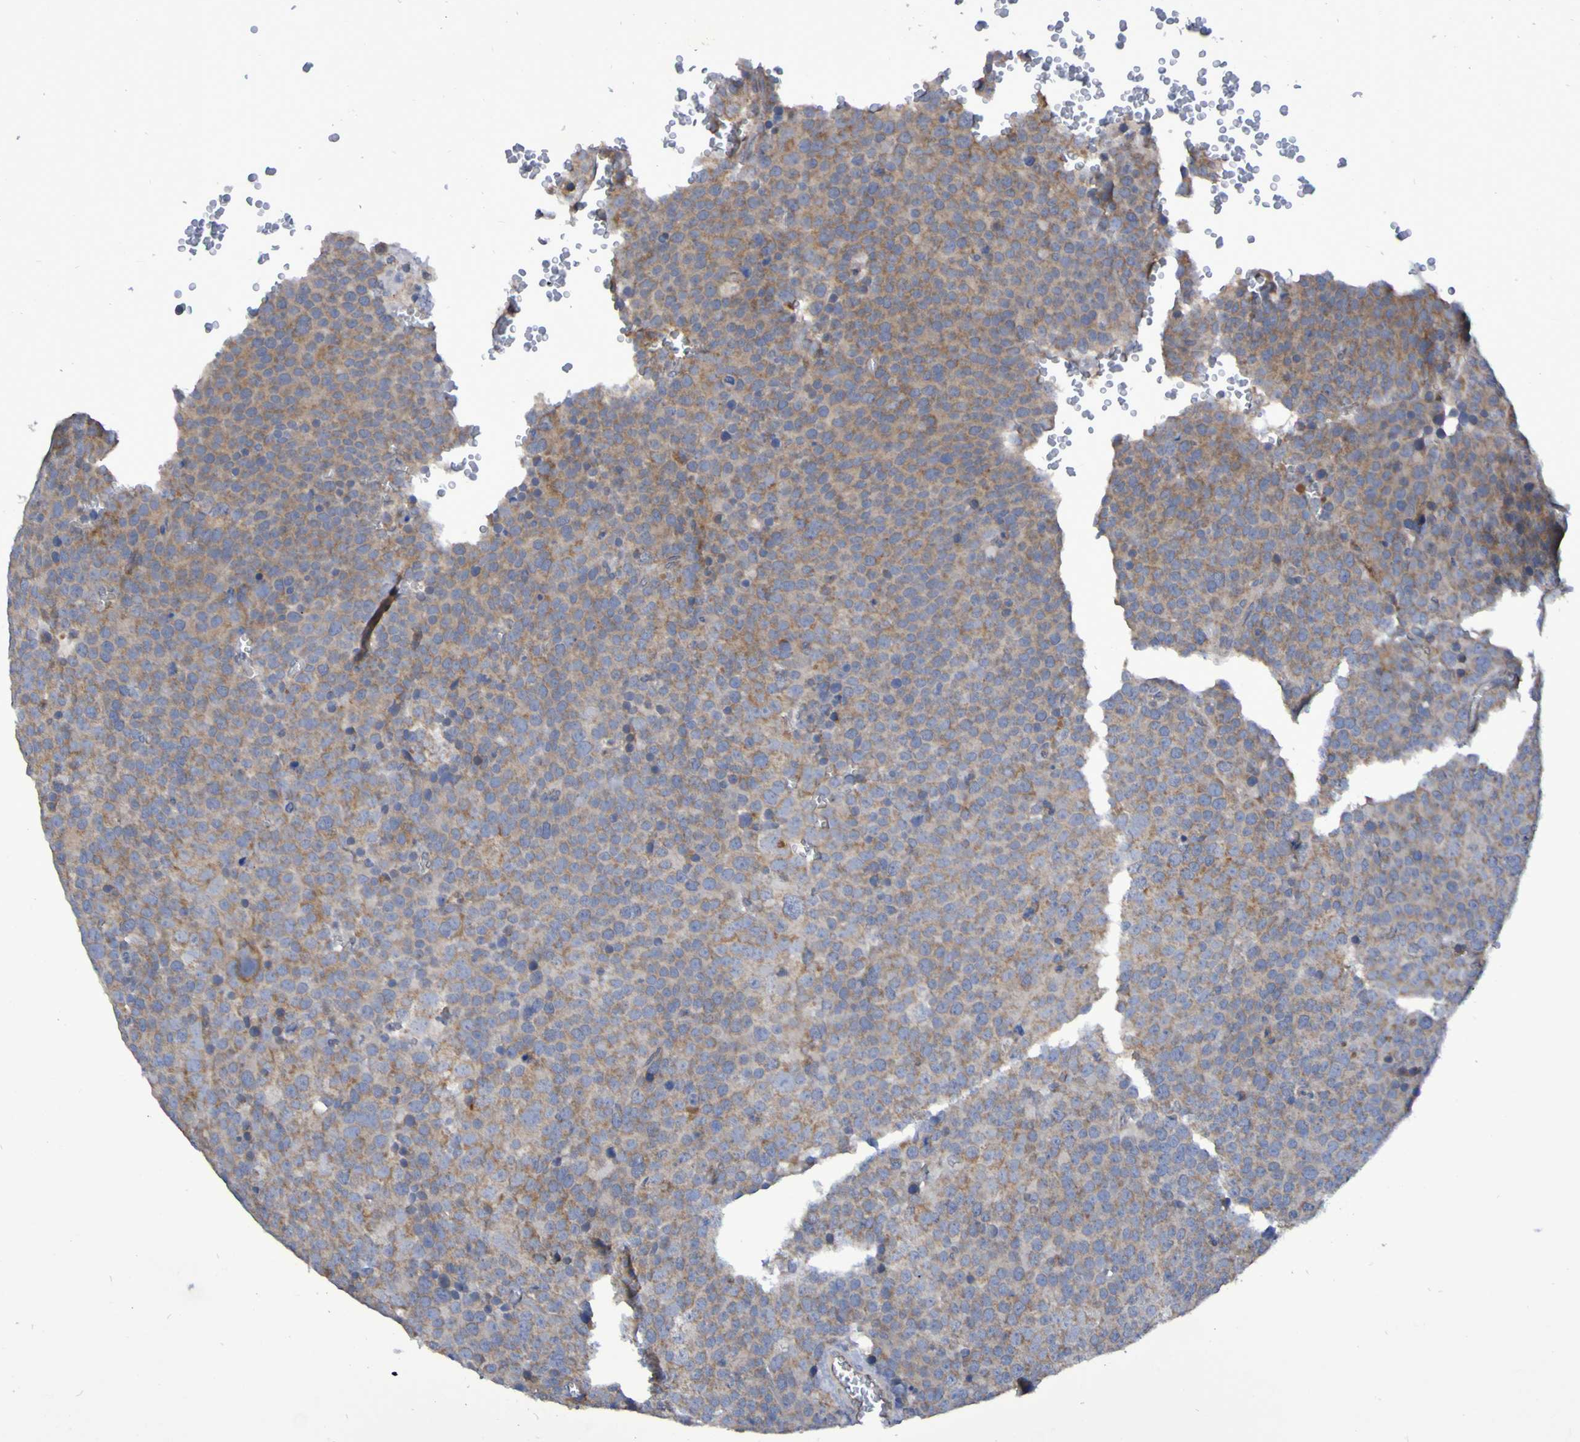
{"staining": {"intensity": "moderate", "quantity": ">75%", "location": "cytoplasmic/membranous"}, "tissue": "testis cancer", "cell_type": "Tumor cells", "image_type": "cancer", "snomed": [{"axis": "morphology", "description": "Seminoma, NOS"}, {"axis": "topography", "description": "Testis"}], "caption": "Immunohistochemistry photomicrograph of neoplastic tissue: testis cancer stained using immunohistochemistry (IHC) reveals medium levels of moderate protein expression localized specifically in the cytoplasmic/membranous of tumor cells, appearing as a cytoplasmic/membranous brown color.", "gene": "LMBRD2", "patient": {"sex": "male", "age": 71}}